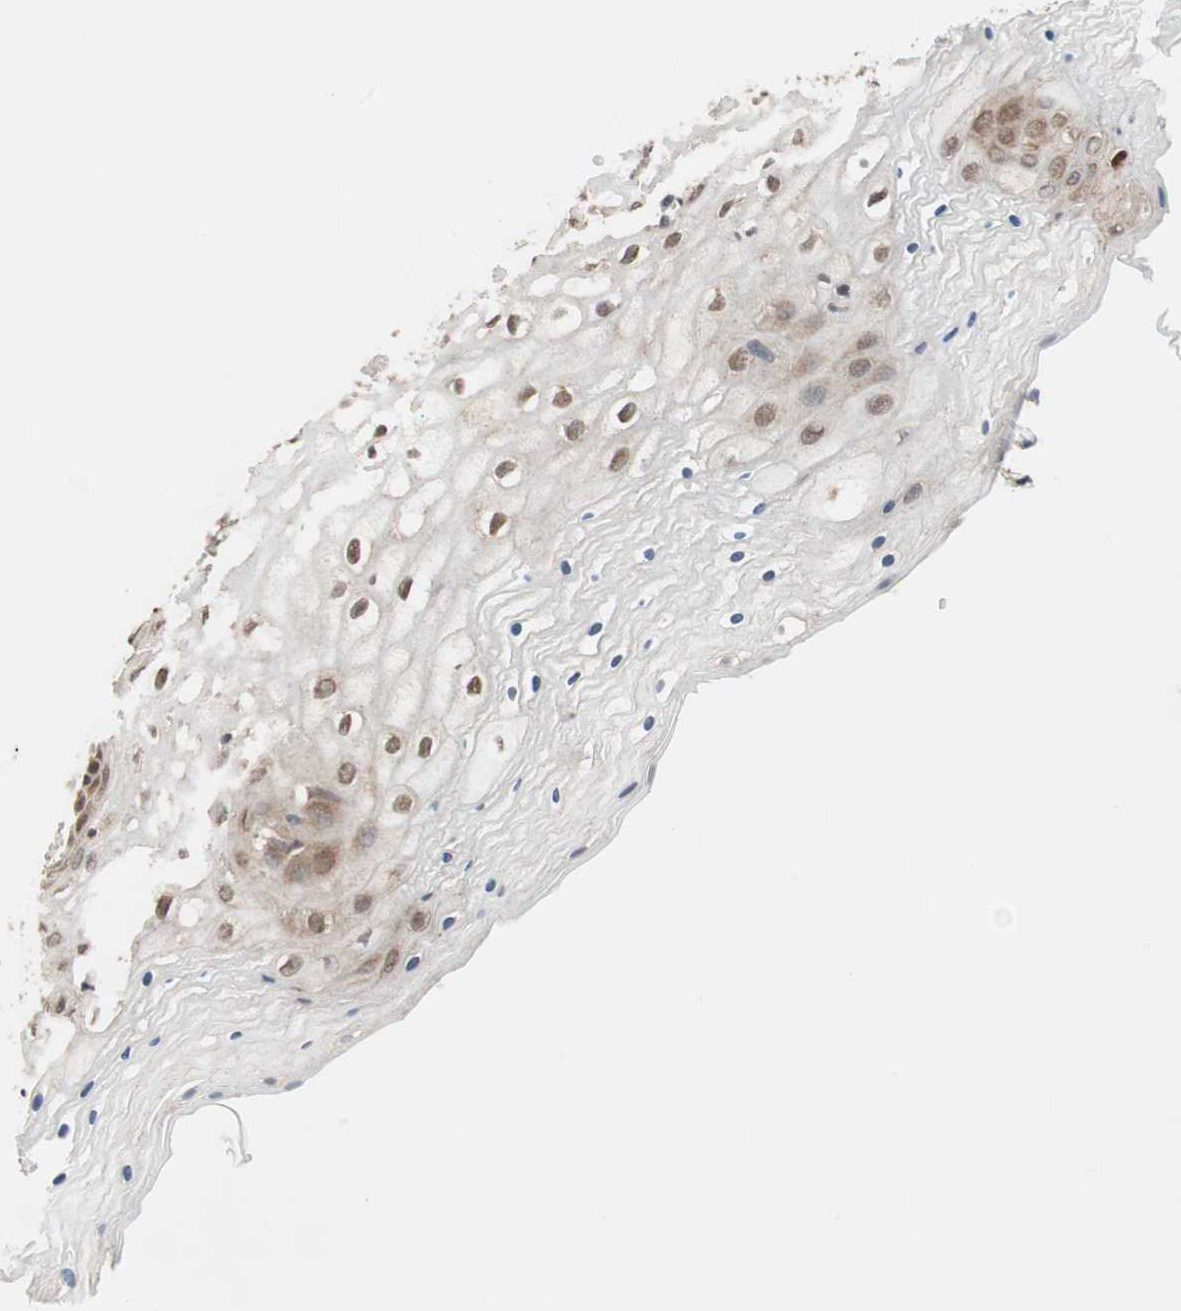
{"staining": {"intensity": "moderate", "quantity": "25%-75%", "location": "nuclear"}, "tissue": "vagina", "cell_type": "Squamous epithelial cells", "image_type": "normal", "snomed": [{"axis": "morphology", "description": "Normal tissue, NOS"}, {"axis": "topography", "description": "Vagina"}], "caption": "A micrograph showing moderate nuclear expression in about 25%-75% of squamous epithelial cells in normal vagina, as visualized by brown immunohistochemical staining.", "gene": "AUP1", "patient": {"sex": "female", "age": 34}}